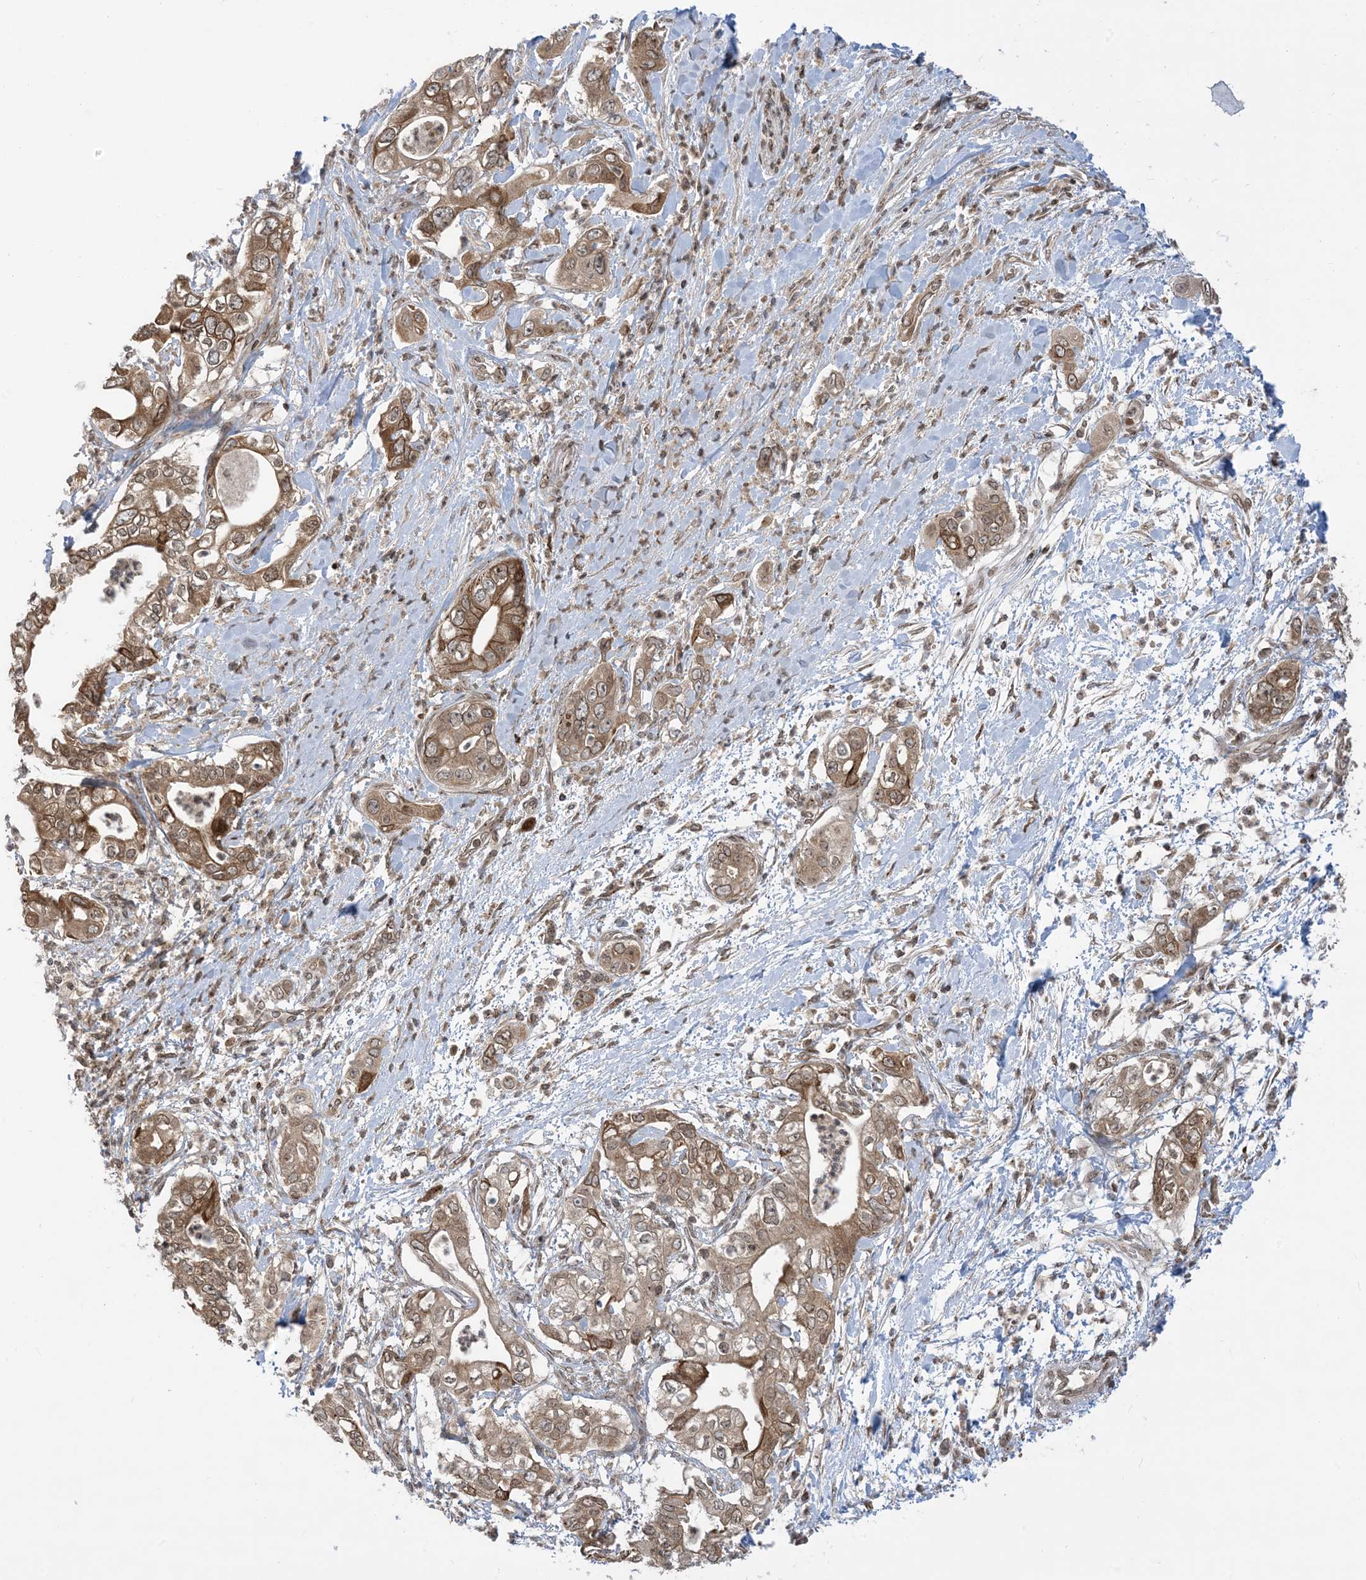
{"staining": {"intensity": "moderate", "quantity": ">75%", "location": "cytoplasmic/membranous"}, "tissue": "pancreatic cancer", "cell_type": "Tumor cells", "image_type": "cancer", "snomed": [{"axis": "morphology", "description": "Adenocarcinoma, NOS"}, {"axis": "topography", "description": "Pancreas"}], "caption": "An immunohistochemistry micrograph of neoplastic tissue is shown. Protein staining in brown labels moderate cytoplasmic/membranous positivity in pancreatic adenocarcinoma within tumor cells.", "gene": "CASP4", "patient": {"sex": "female", "age": 78}}